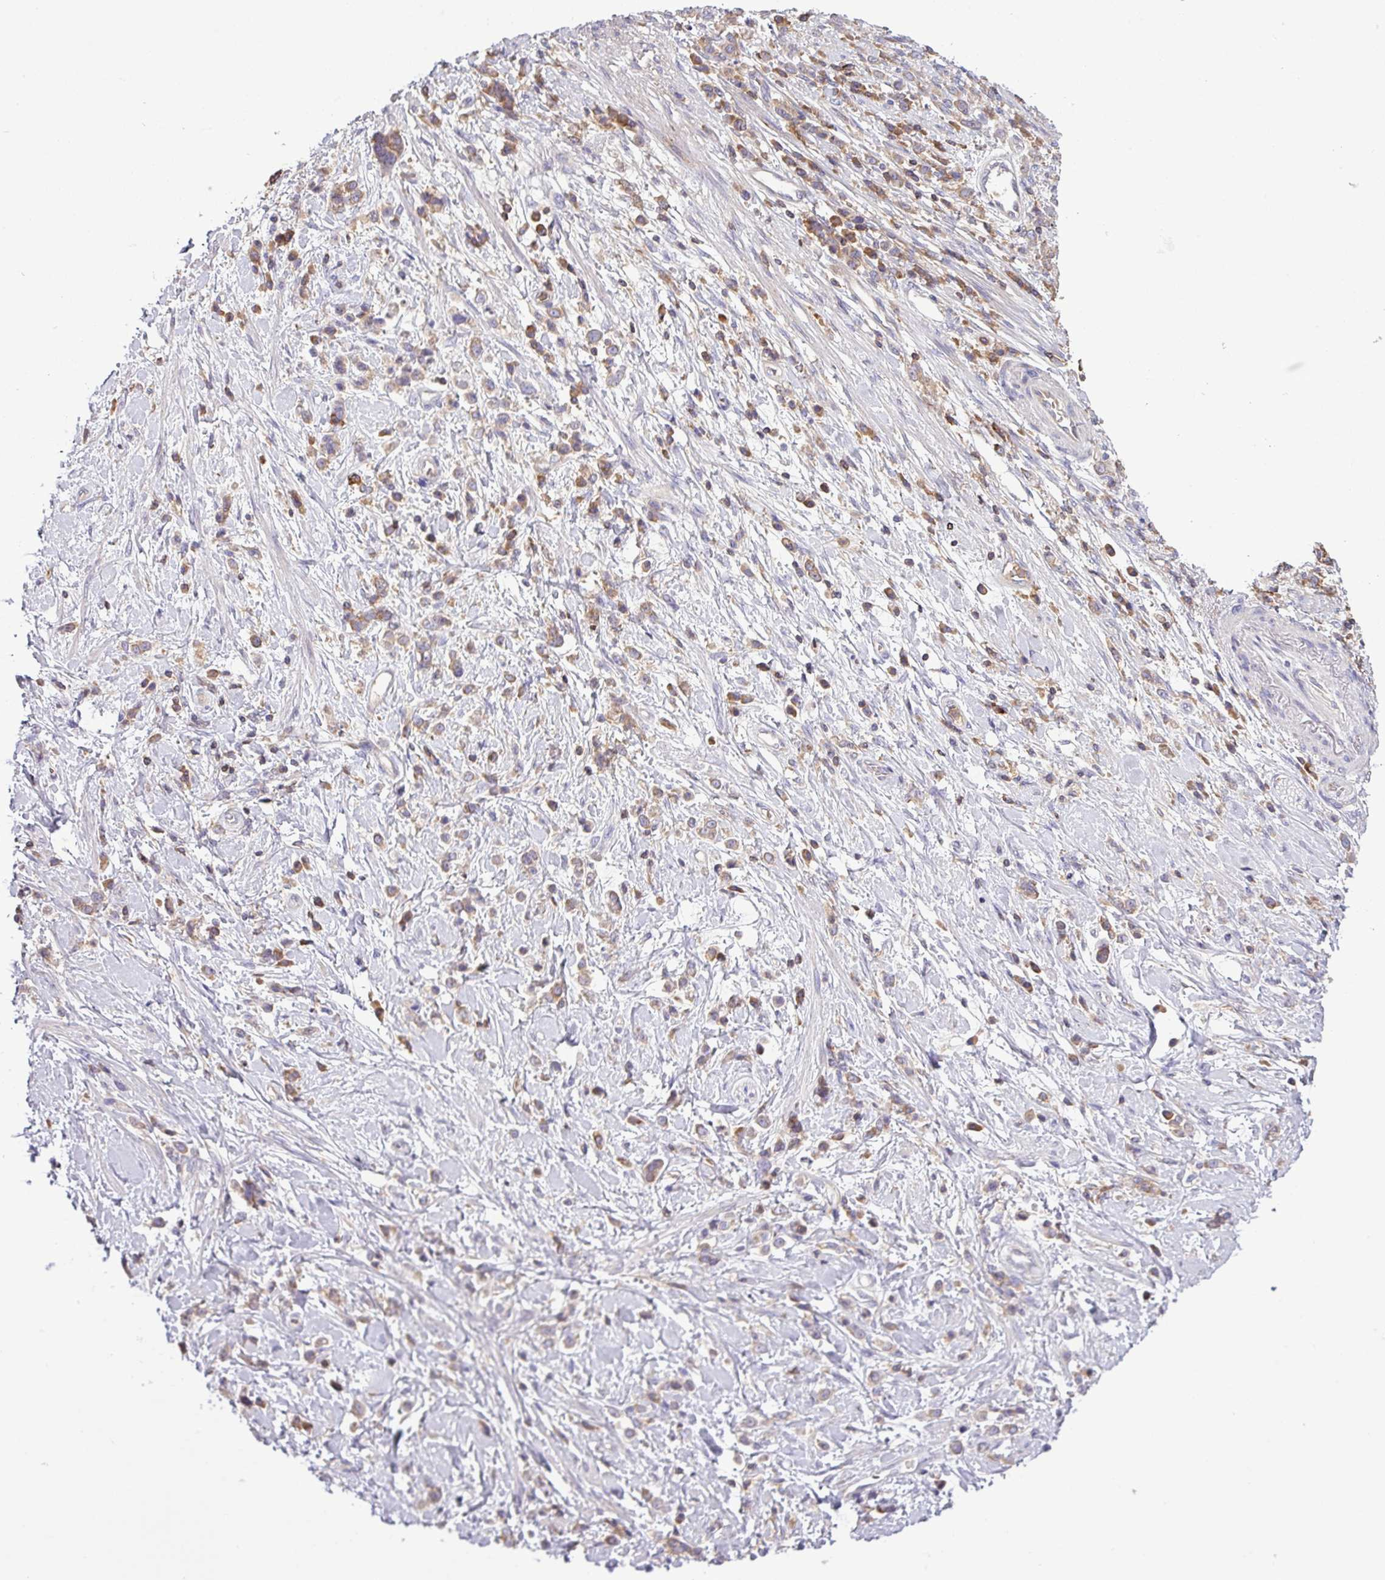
{"staining": {"intensity": "moderate", "quantity": ">75%", "location": "cytoplasmic/membranous"}, "tissue": "stomach cancer", "cell_type": "Tumor cells", "image_type": "cancer", "snomed": [{"axis": "morphology", "description": "Adenocarcinoma, NOS"}, {"axis": "topography", "description": "Stomach"}], "caption": "Moderate cytoplasmic/membranous expression is present in about >75% of tumor cells in stomach cancer (adenocarcinoma).", "gene": "LRRC74B", "patient": {"sex": "female", "age": 60}}